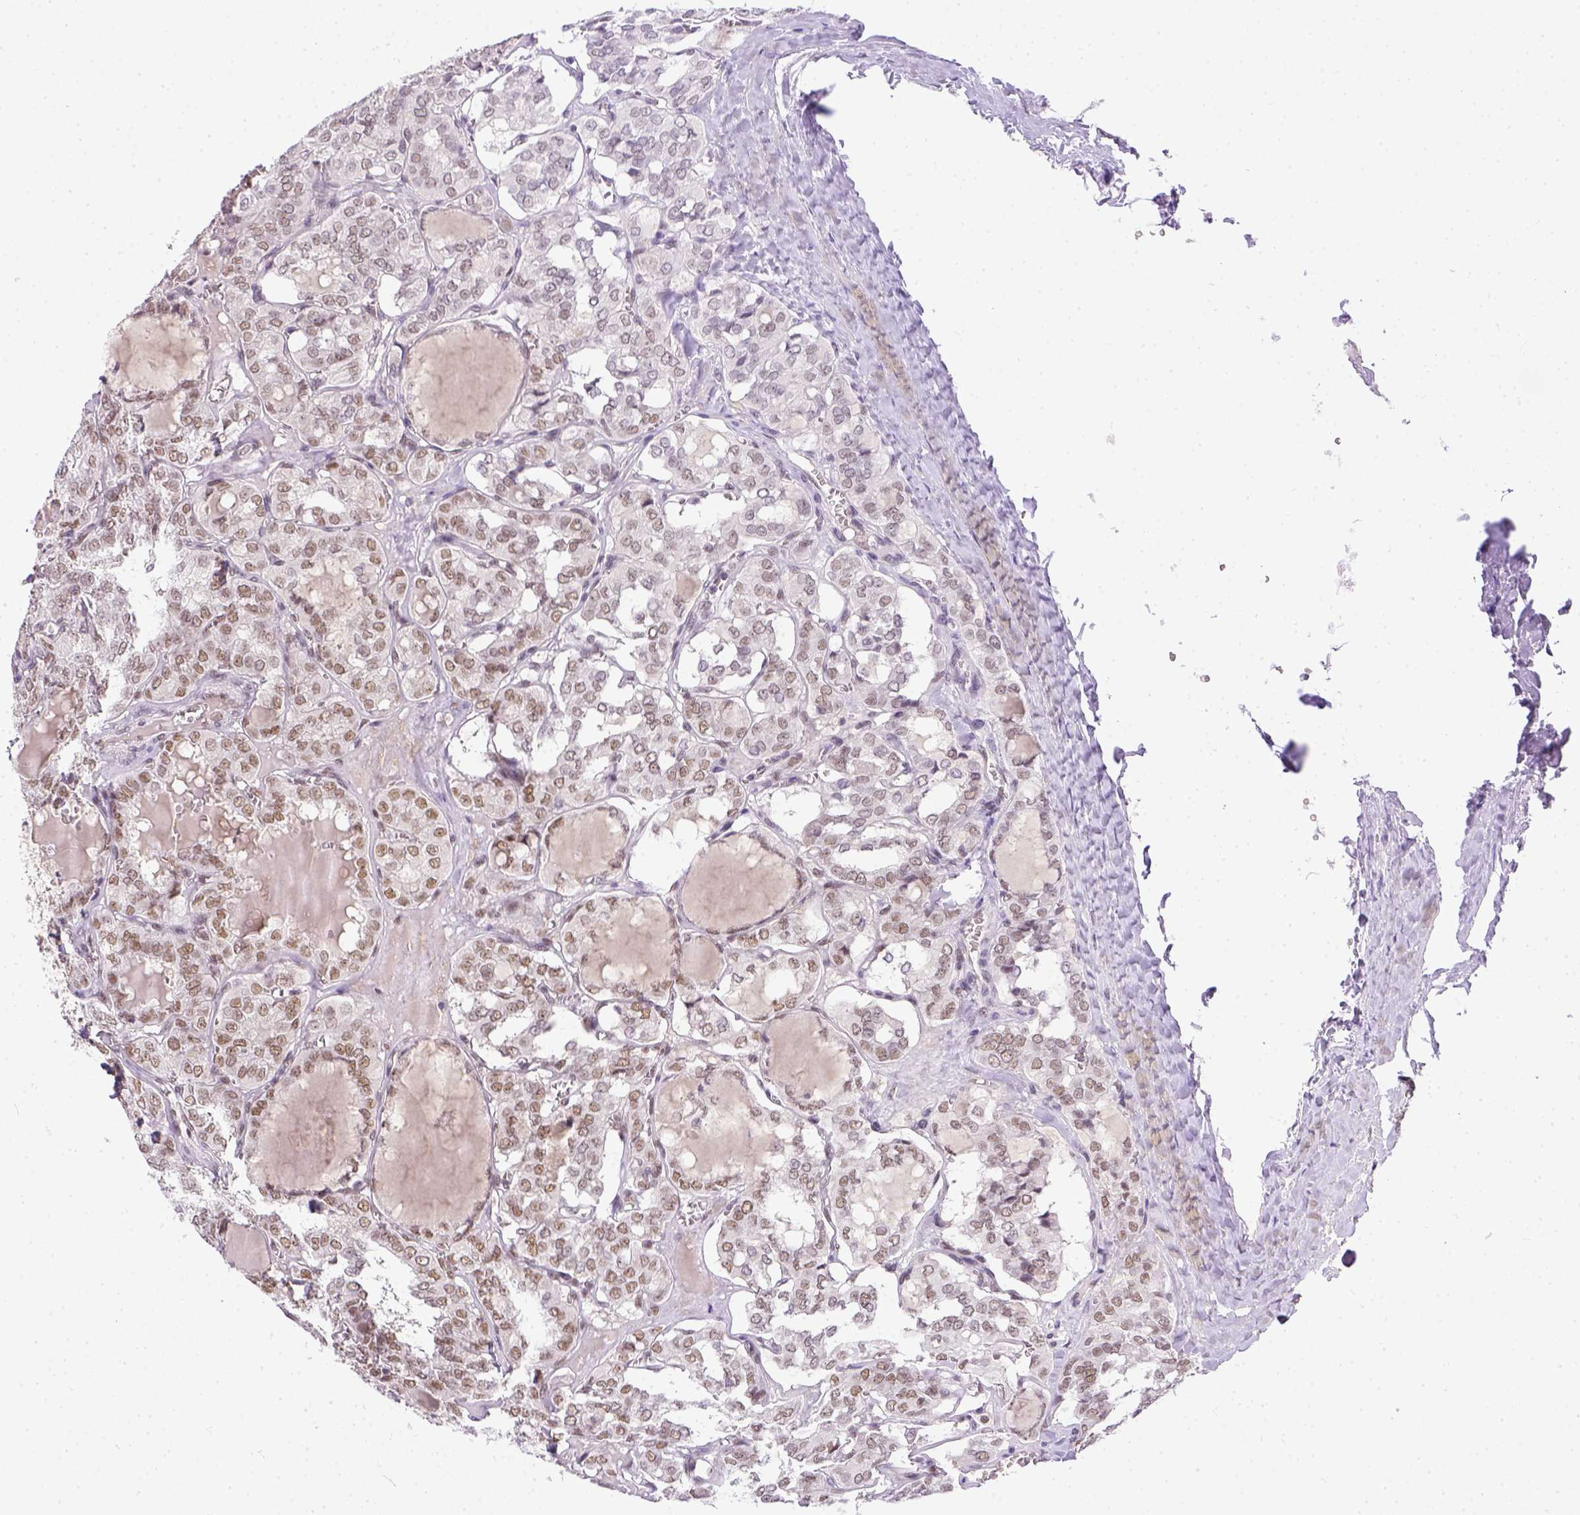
{"staining": {"intensity": "weak", "quantity": ">75%", "location": "nuclear"}, "tissue": "thyroid cancer", "cell_type": "Tumor cells", "image_type": "cancer", "snomed": [{"axis": "morphology", "description": "Papillary adenocarcinoma, NOS"}, {"axis": "topography", "description": "Thyroid gland"}], "caption": "Human thyroid cancer stained with a brown dye exhibits weak nuclear positive expression in about >75% of tumor cells.", "gene": "ERCC1", "patient": {"sex": "female", "age": 41}}